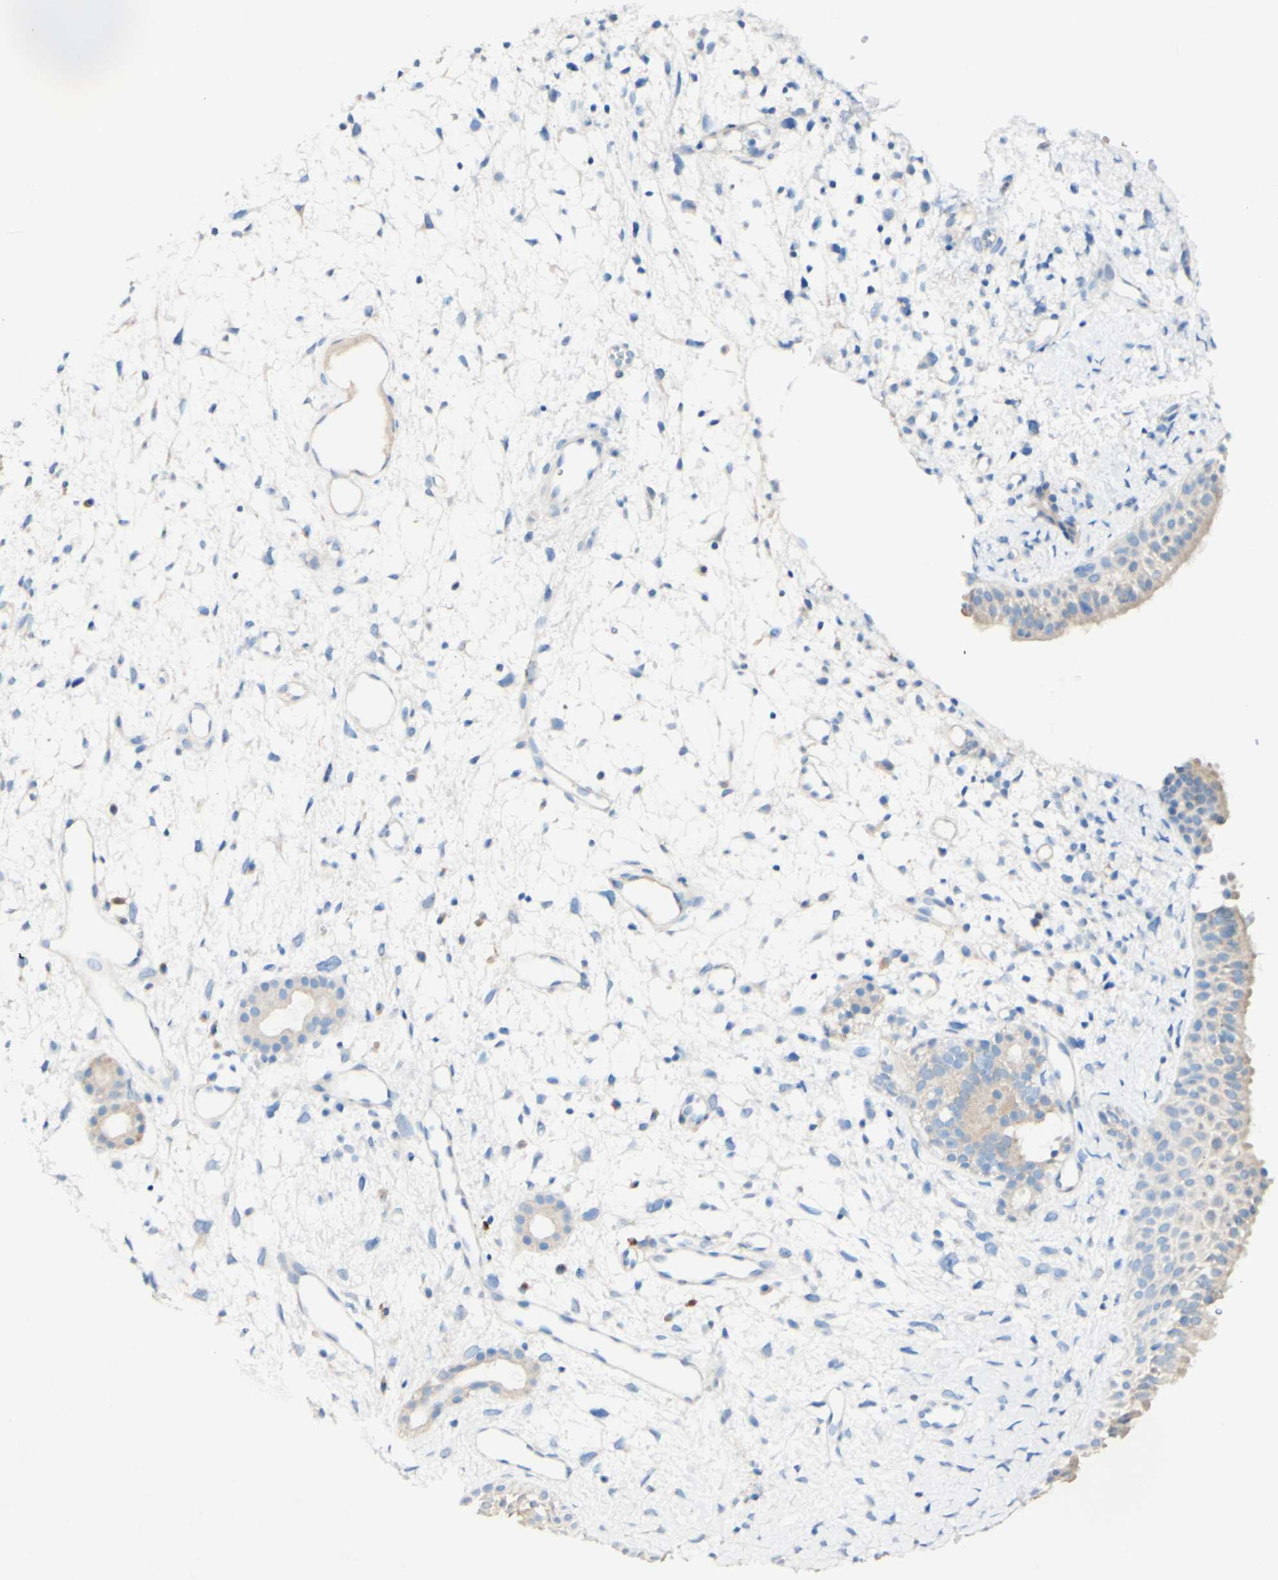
{"staining": {"intensity": "weak", "quantity": "<25%", "location": "cytoplasmic/membranous"}, "tissue": "nasopharynx", "cell_type": "Respiratory epithelial cells", "image_type": "normal", "snomed": [{"axis": "morphology", "description": "Normal tissue, NOS"}, {"axis": "topography", "description": "Nasopharynx"}], "caption": "Immunohistochemistry of normal nasopharynx displays no staining in respiratory epithelial cells.", "gene": "FGF4", "patient": {"sex": "male", "age": 22}}